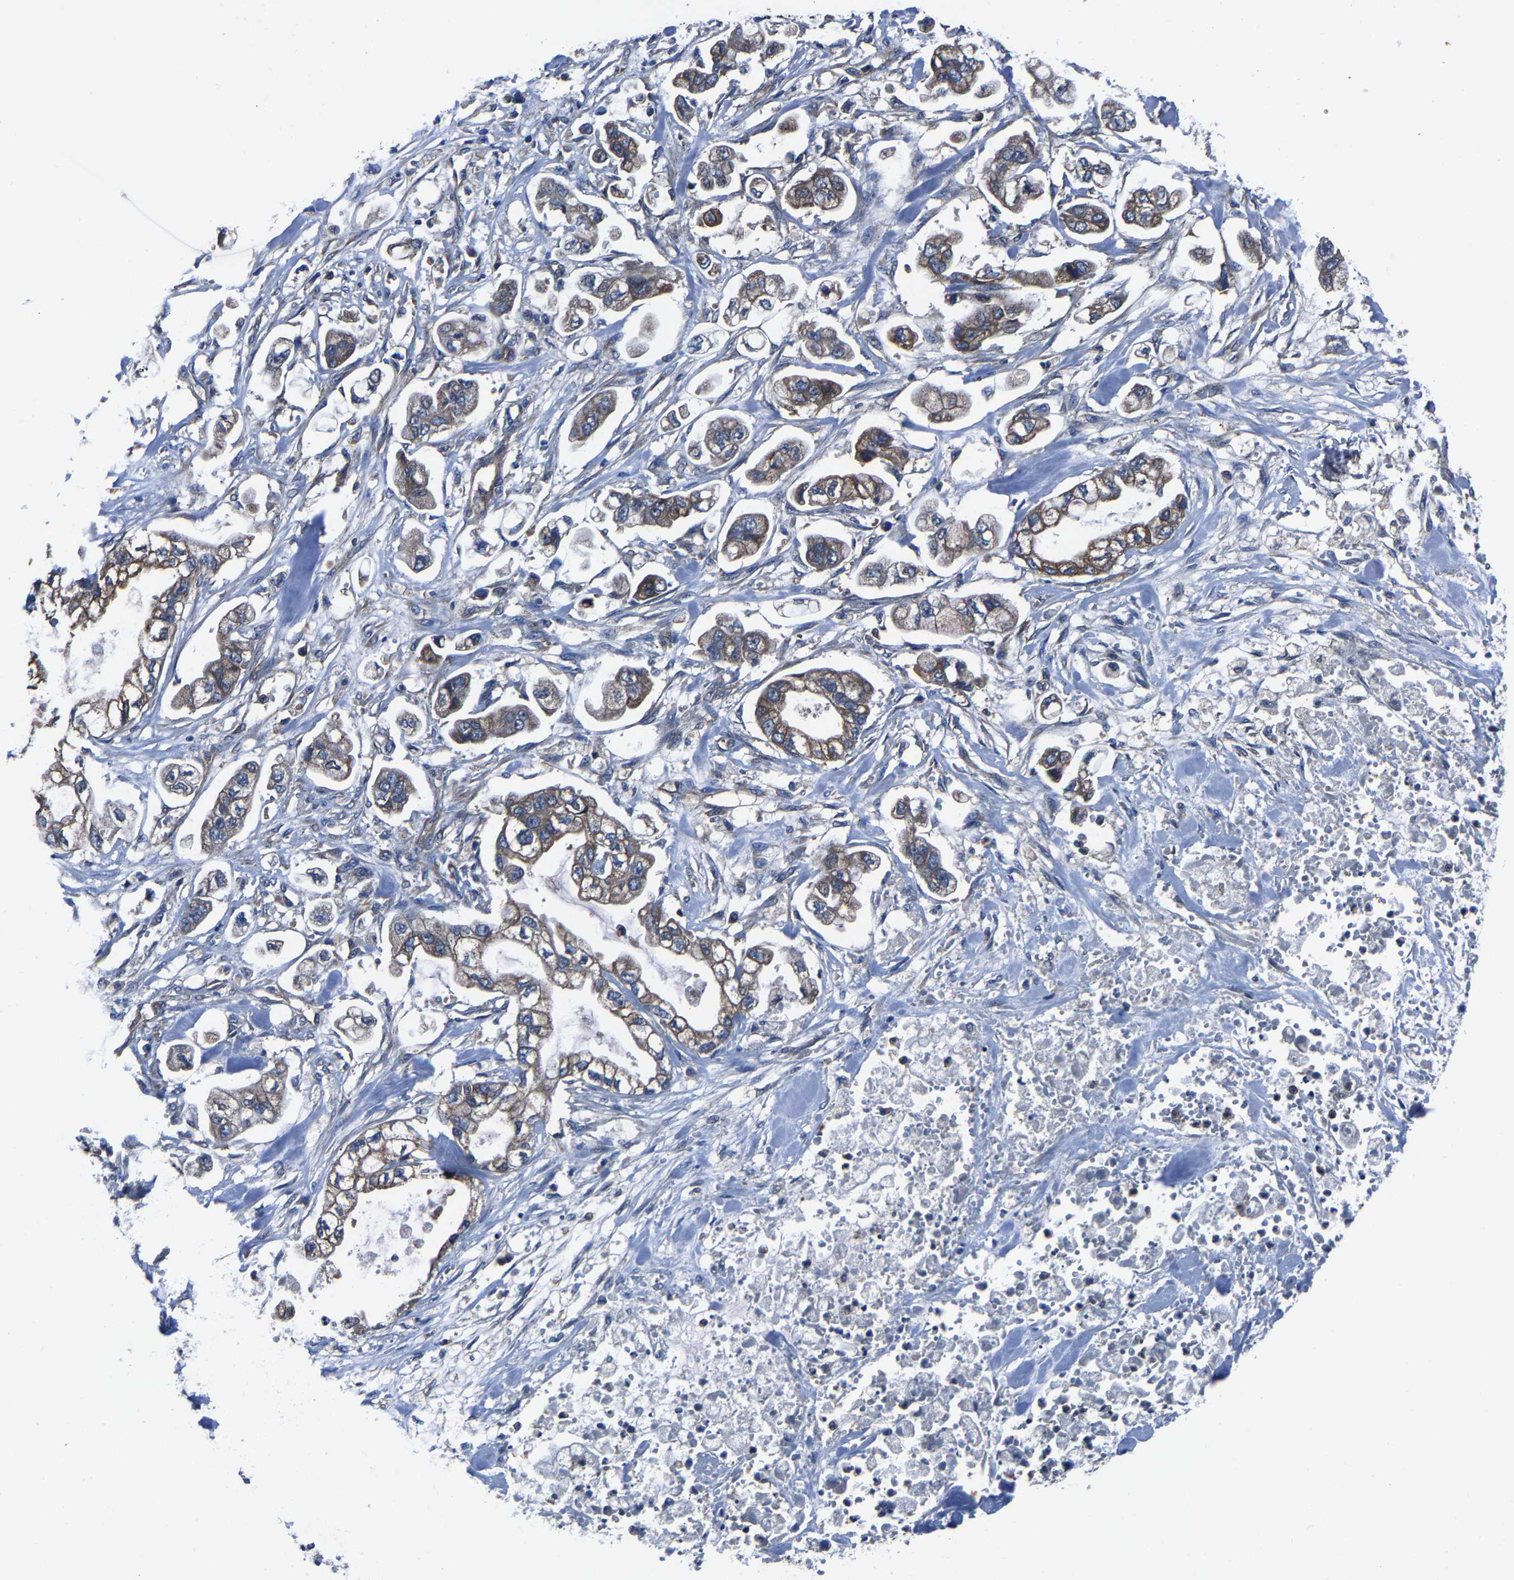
{"staining": {"intensity": "moderate", "quantity": "25%-75%", "location": "cytoplasmic/membranous"}, "tissue": "stomach cancer", "cell_type": "Tumor cells", "image_type": "cancer", "snomed": [{"axis": "morphology", "description": "Normal tissue, NOS"}, {"axis": "morphology", "description": "Adenocarcinoma, NOS"}, {"axis": "topography", "description": "Stomach"}], "caption": "Protein analysis of stomach adenocarcinoma tissue exhibits moderate cytoplasmic/membranous positivity in approximately 25%-75% of tumor cells.", "gene": "KIAA1958", "patient": {"sex": "male", "age": 62}}